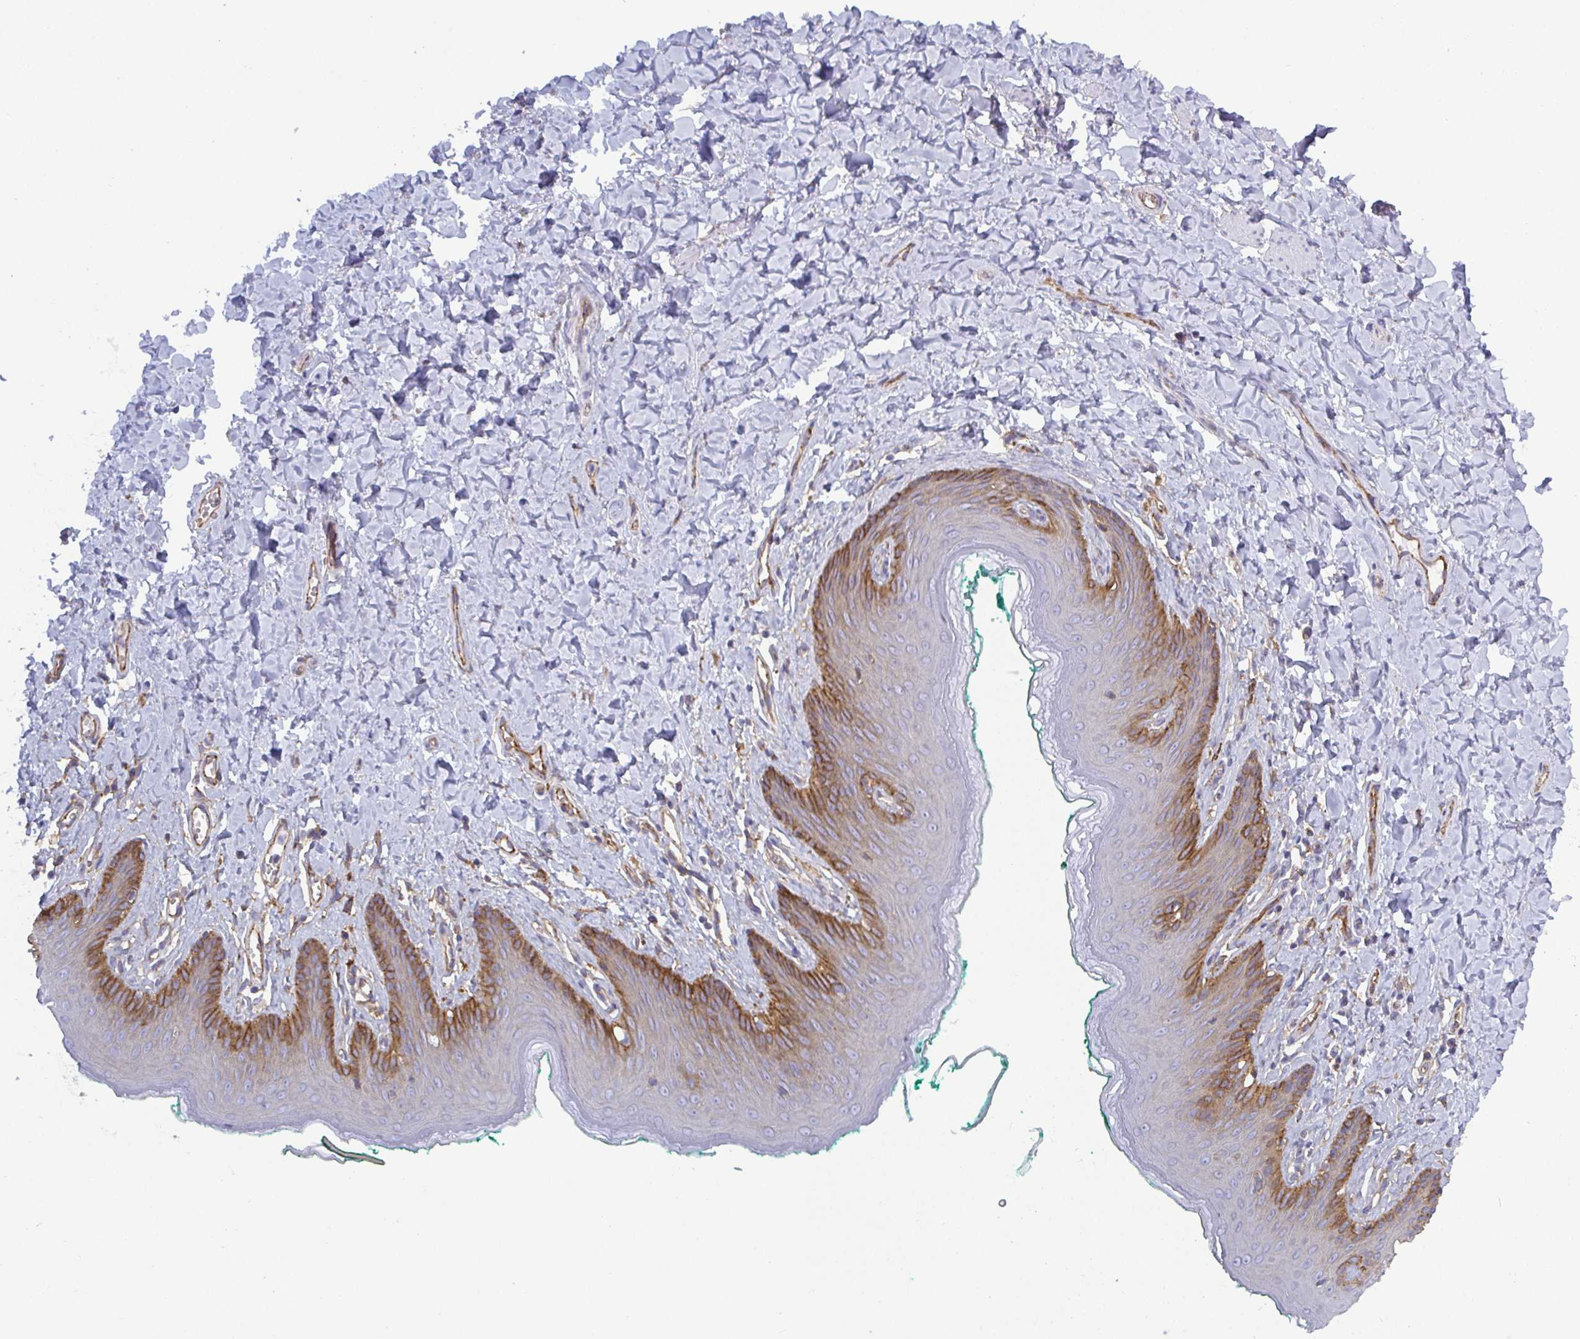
{"staining": {"intensity": "moderate", "quantity": "25%-75%", "location": "cytoplasmic/membranous"}, "tissue": "skin", "cell_type": "Epidermal cells", "image_type": "normal", "snomed": [{"axis": "morphology", "description": "Normal tissue, NOS"}, {"axis": "topography", "description": "Vulva"}, {"axis": "topography", "description": "Peripheral nerve tissue"}], "caption": "Unremarkable skin was stained to show a protein in brown. There is medium levels of moderate cytoplasmic/membranous staining in approximately 25%-75% of epidermal cells. Nuclei are stained in blue.", "gene": "LIMA1", "patient": {"sex": "female", "age": 66}}